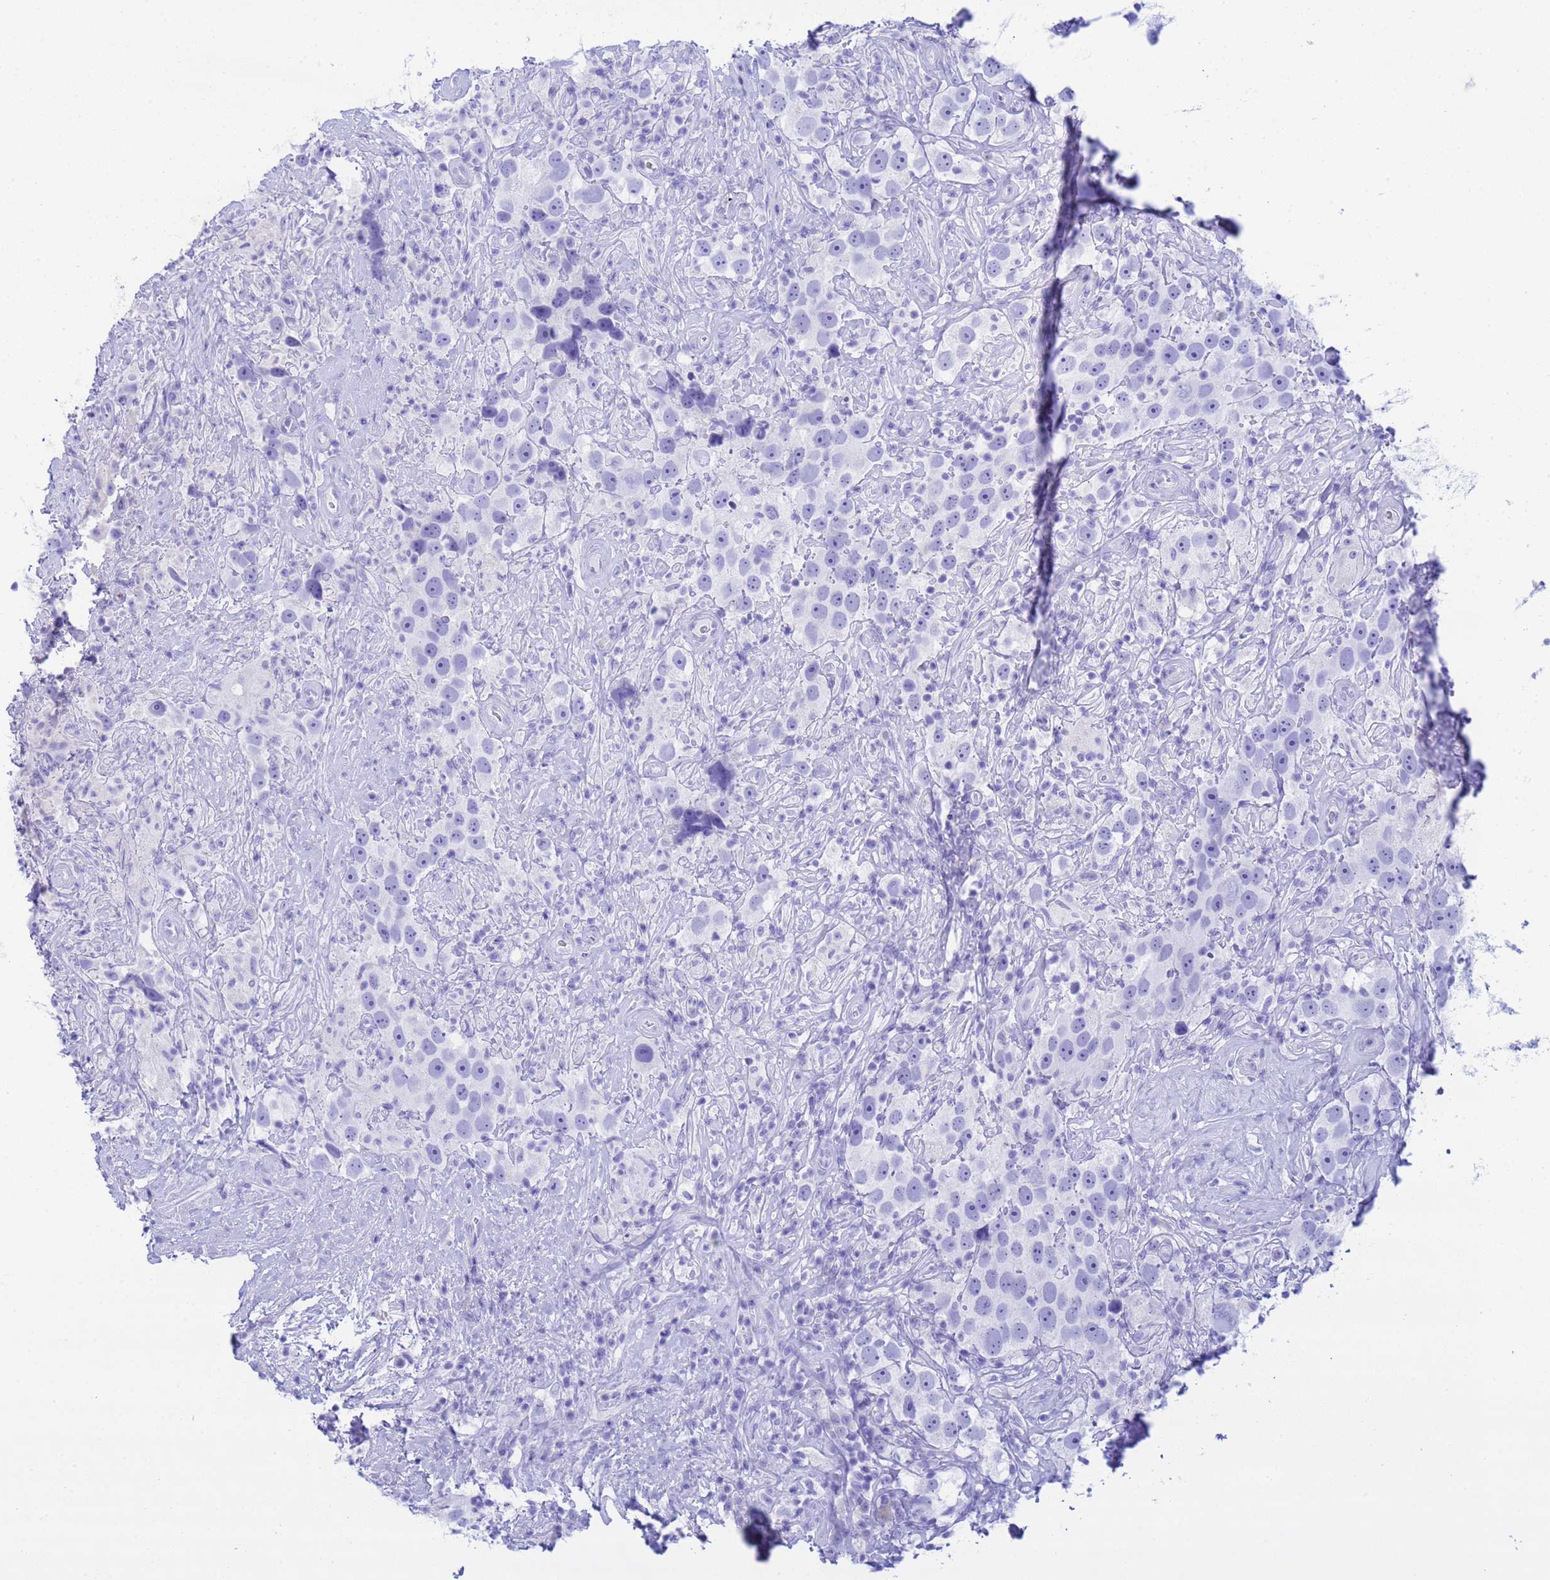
{"staining": {"intensity": "negative", "quantity": "none", "location": "none"}, "tissue": "testis cancer", "cell_type": "Tumor cells", "image_type": "cancer", "snomed": [{"axis": "morphology", "description": "Seminoma, NOS"}, {"axis": "topography", "description": "Testis"}], "caption": "This is an immunohistochemistry micrograph of human testis cancer (seminoma). There is no staining in tumor cells.", "gene": "AQP12A", "patient": {"sex": "male", "age": 49}}